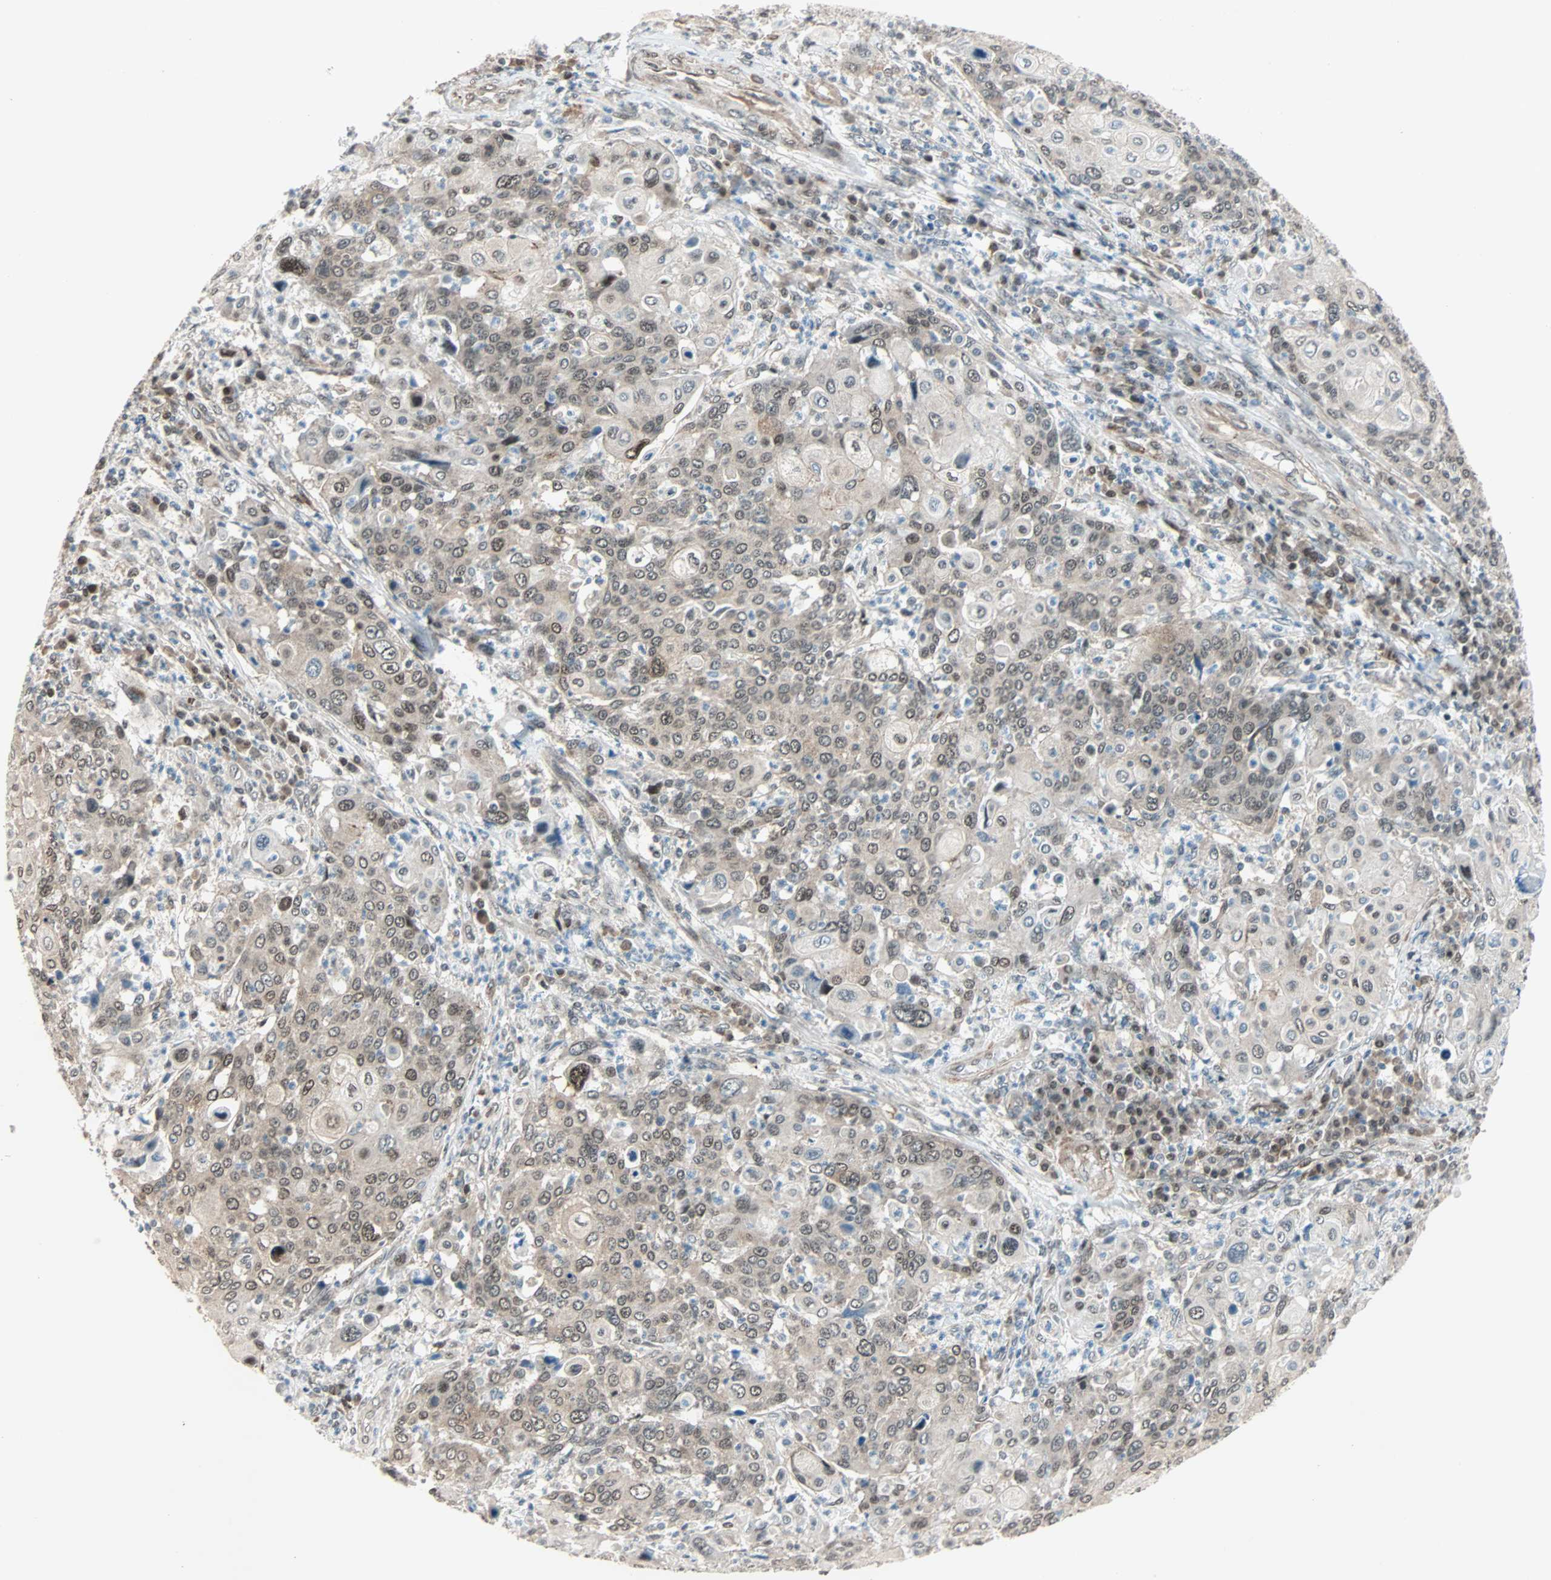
{"staining": {"intensity": "weak", "quantity": "25%-75%", "location": "cytoplasmic/membranous,nuclear"}, "tissue": "cervical cancer", "cell_type": "Tumor cells", "image_type": "cancer", "snomed": [{"axis": "morphology", "description": "Squamous cell carcinoma, NOS"}, {"axis": "topography", "description": "Cervix"}], "caption": "Immunohistochemical staining of cervical cancer (squamous cell carcinoma) displays low levels of weak cytoplasmic/membranous and nuclear protein positivity in about 25%-75% of tumor cells.", "gene": "CBX4", "patient": {"sex": "female", "age": 40}}